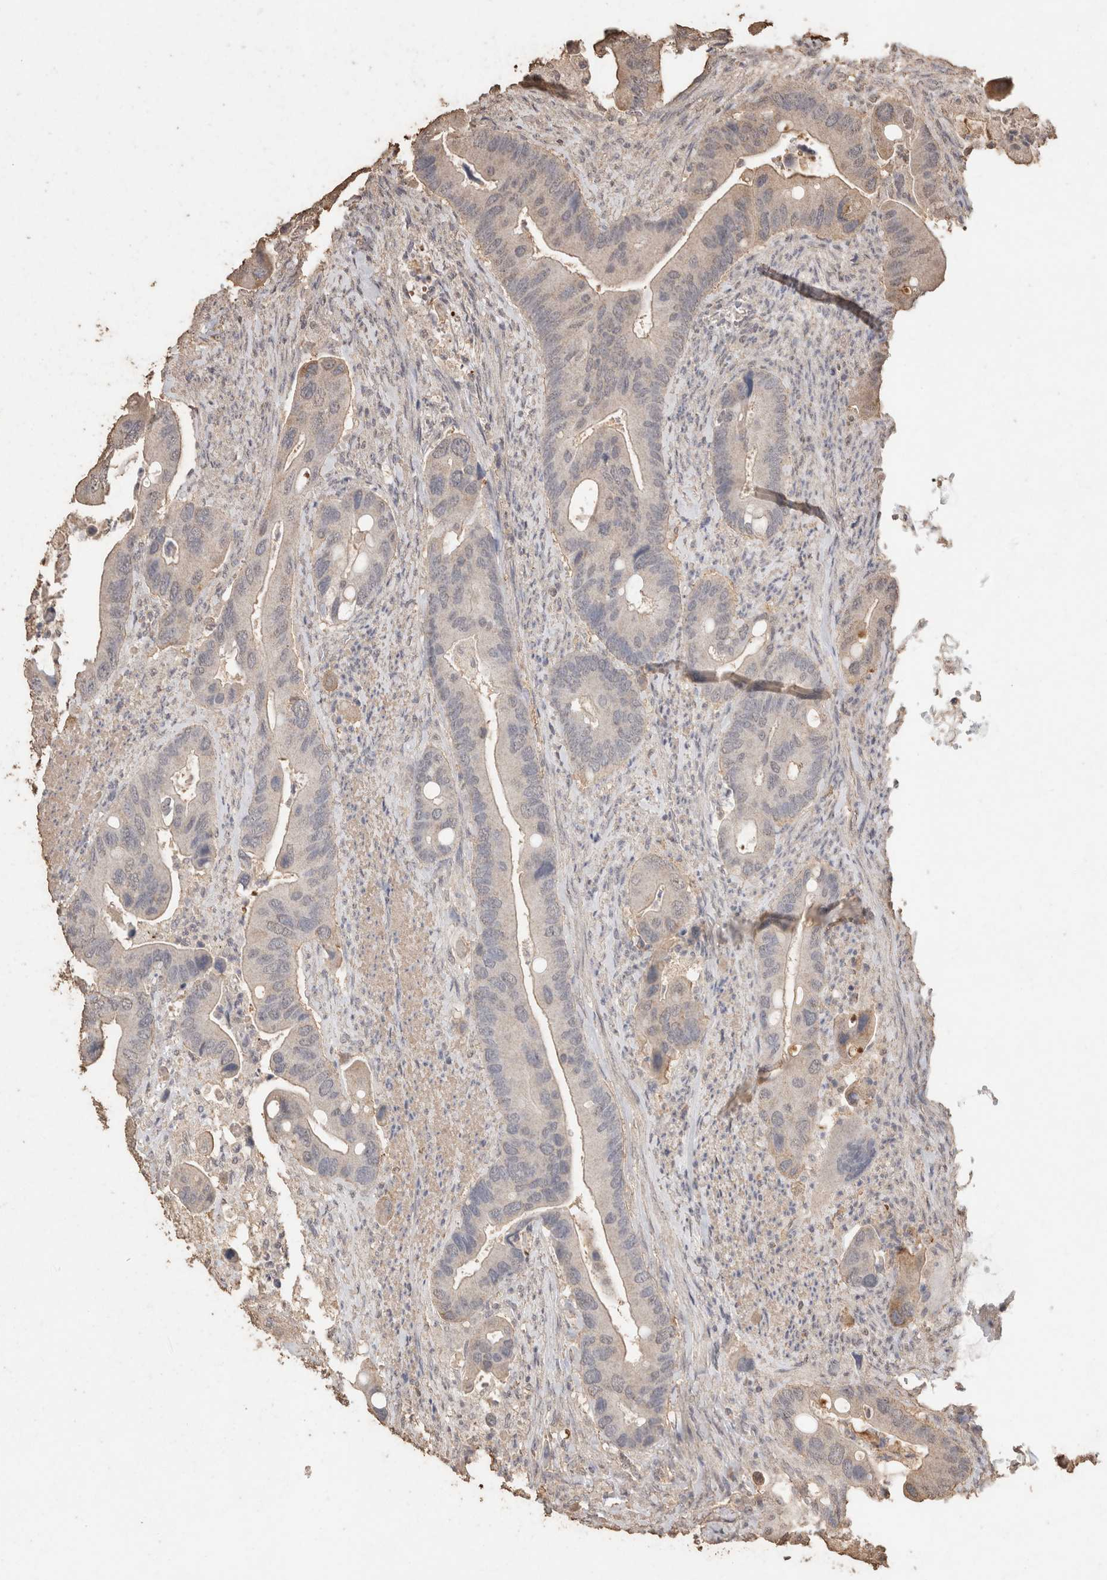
{"staining": {"intensity": "weak", "quantity": "<25%", "location": "cytoplasmic/membranous"}, "tissue": "colorectal cancer", "cell_type": "Tumor cells", "image_type": "cancer", "snomed": [{"axis": "morphology", "description": "Adenocarcinoma, NOS"}, {"axis": "topography", "description": "Rectum"}], "caption": "This is an immunohistochemistry micrograph of human colorectal cancer (adenocarcinoma). There is no staining in tumor cells.", "gene": "CX3CL1", "patient": {"sex": "female", "age": 57}}